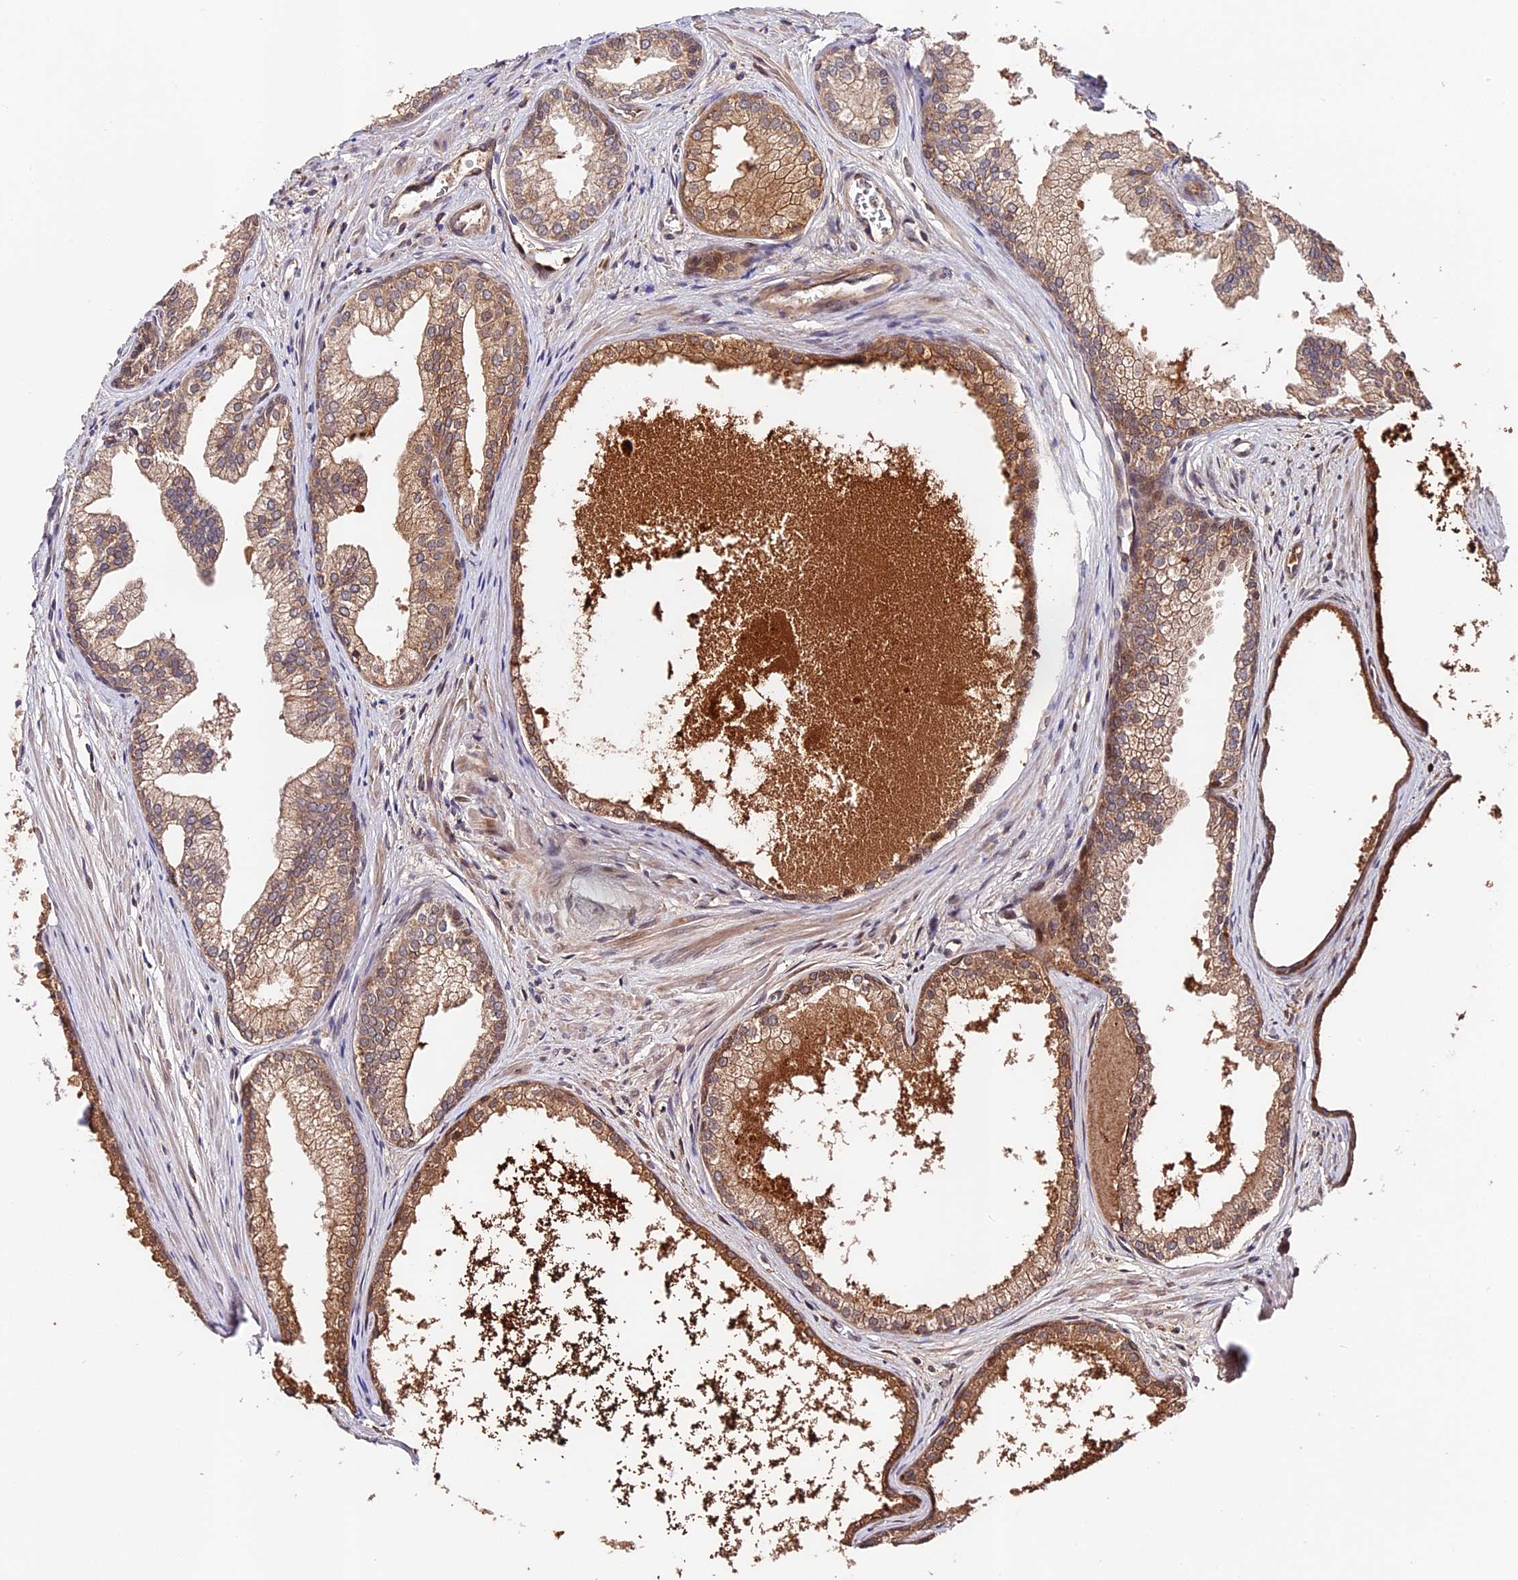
{"staining": {"intensity": "moderate", "quantity": "<25%", "location": "cytoplasmic/membranous"}, "tissue": "prostate cancer", "cell_type": "Tumor cells", "image_type": "cancer", "snomed": [{"axis": "morphology", "description": "Adenocarcinoma, Low grade"}, {"axis": "topography", "description": "Prostate"}], "caption": "Immunohistochemical staining of human prostate cancer shows low levels of moderate cytoplasmic/membranous expression in about <25% of tumor cells.", "gene": "CACNA1H", "patient": {"sex": "male", "age": 54}}